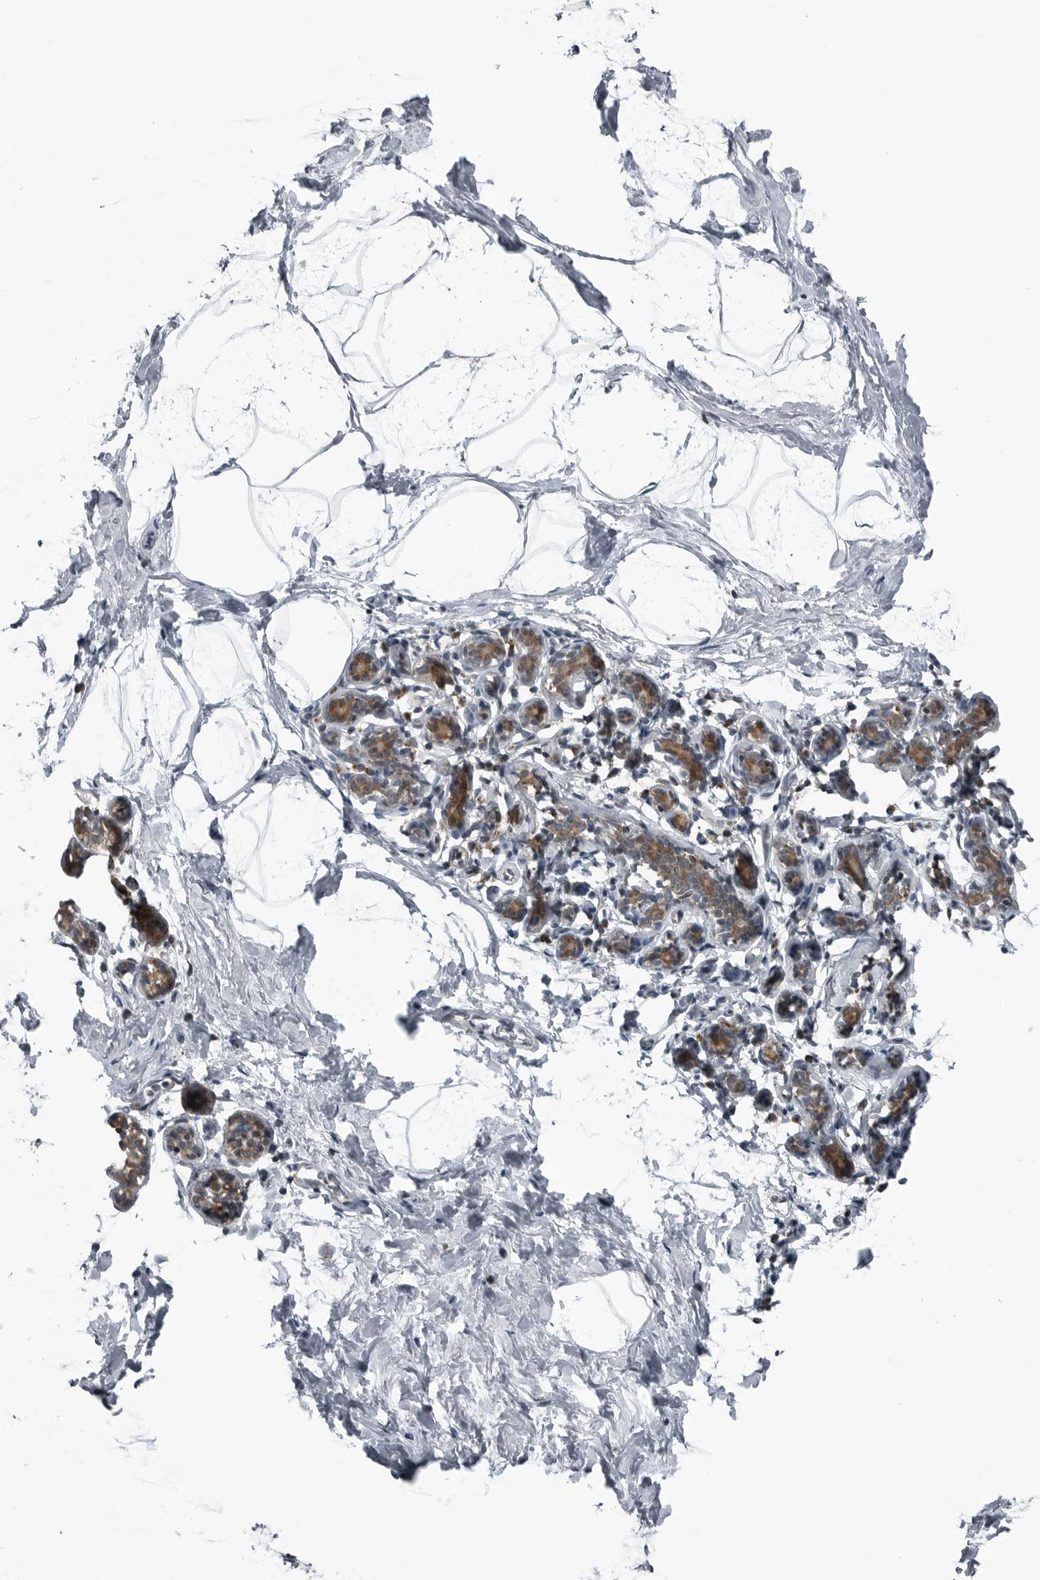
{"staining": {"intensity": "negative", "quantity": "none", "location": "none"}, "tissue": "breast", "cell_type": "Adipocytes", "image_type": "normal", "snomed": [{"axis": "morphology", "description": "Normal tissue, NOS"}, {"axis": "topography", "description": "Breast"}], "caption": "This is an IHC photomicrograph of unremarkable human breast. There is no positivity in adipocytes.", "gene": "GAK", "patient": {"sex": "female", "age": 62}}